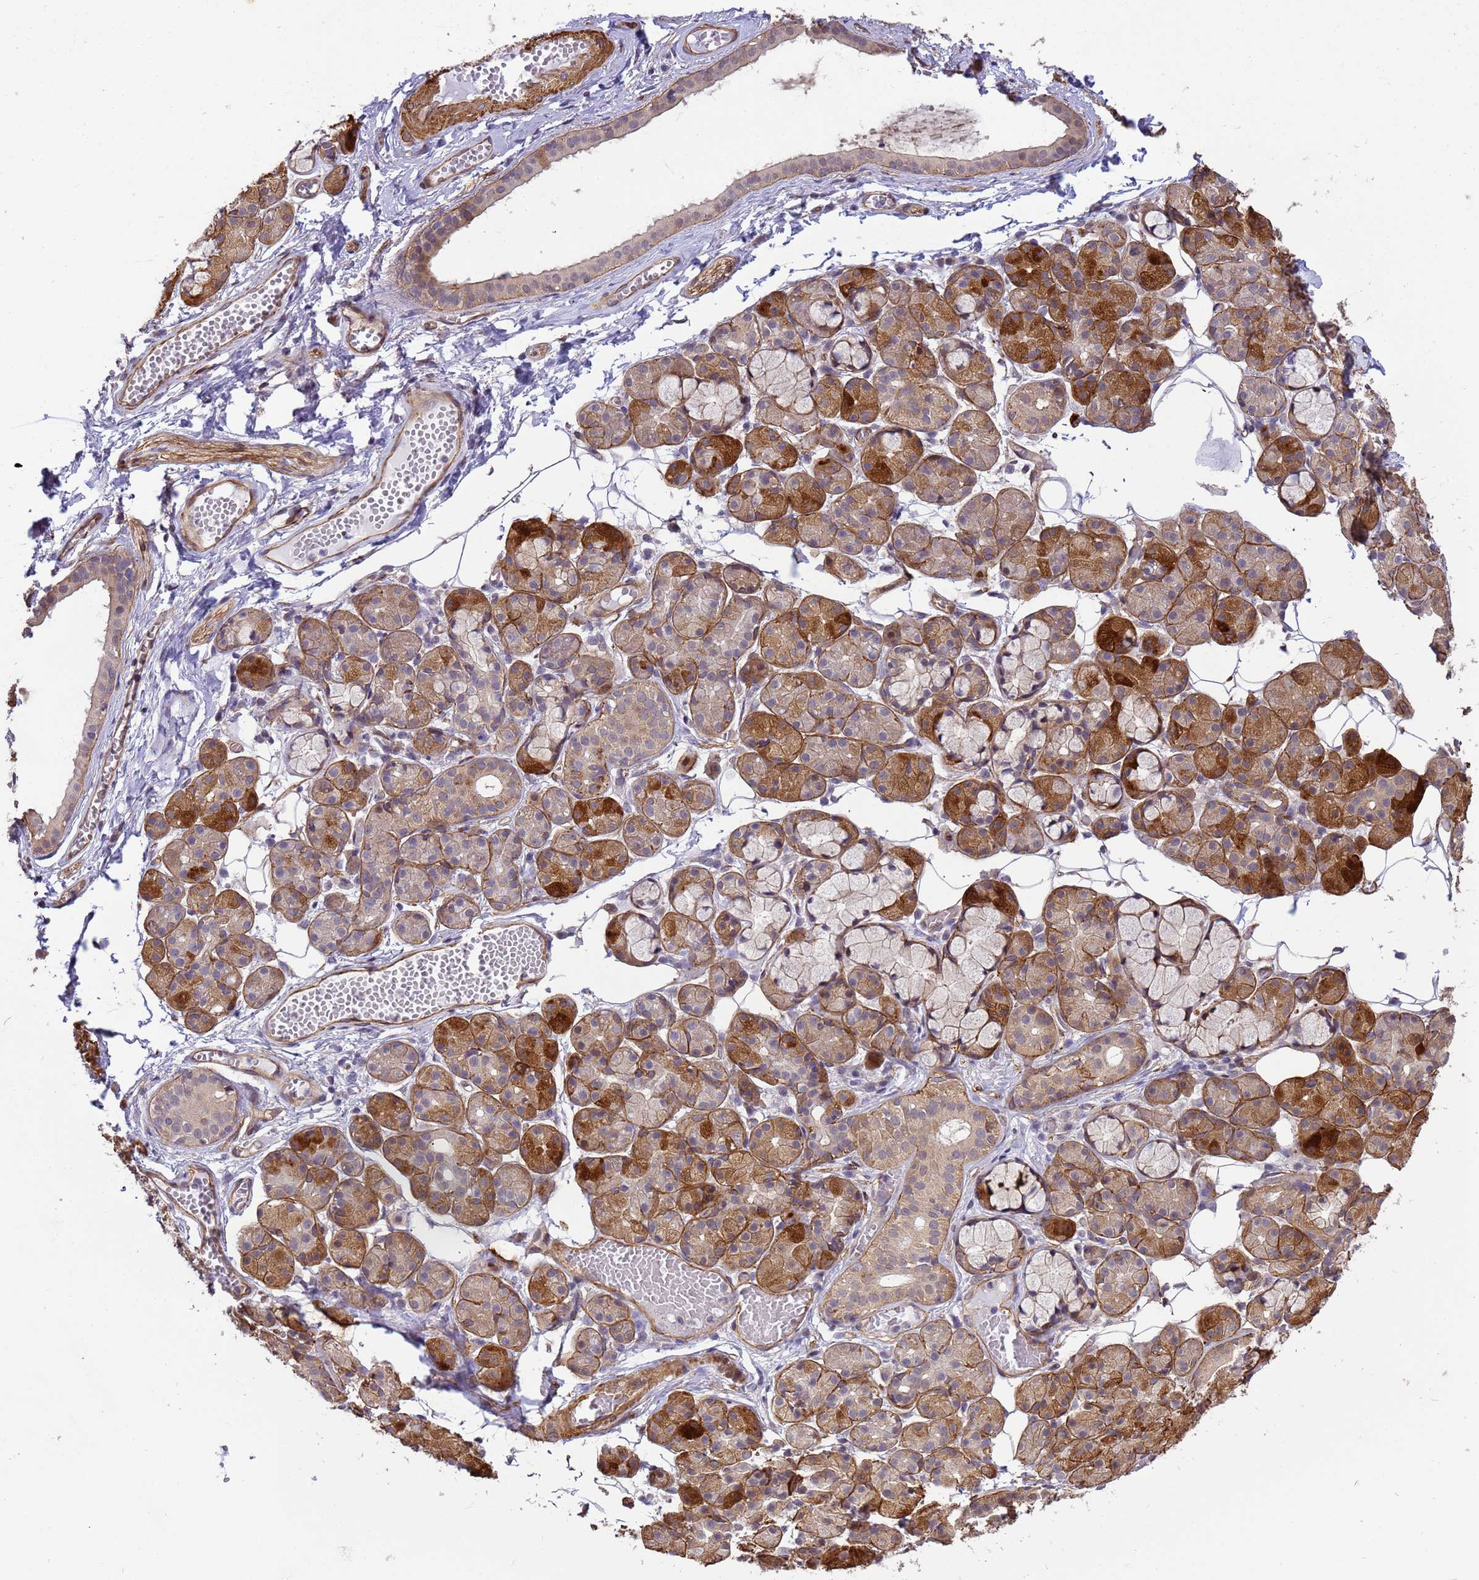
{"staining": {"intensity": "moderate", "quantity": "25%-75%", "location": "cytoplasmic/membranous"}, "tissue": "salivary gland", "cell_type": "Glandular cells", "image_type": "normal", "snomed": [{"axis": "morphology", "description": "Normal tissue, NOS"}, {"axis": "topography", "description": "Salivary gland"}], "caption": "Unremarkable salivary gland exhibits moderate cytoplasmic/membranous positivity in approximately 25%-75% of glandular cells, visualized by immunohistochemistry.", "gene": "ITGB4", "patient": {"sex": "male", "age": 63}}